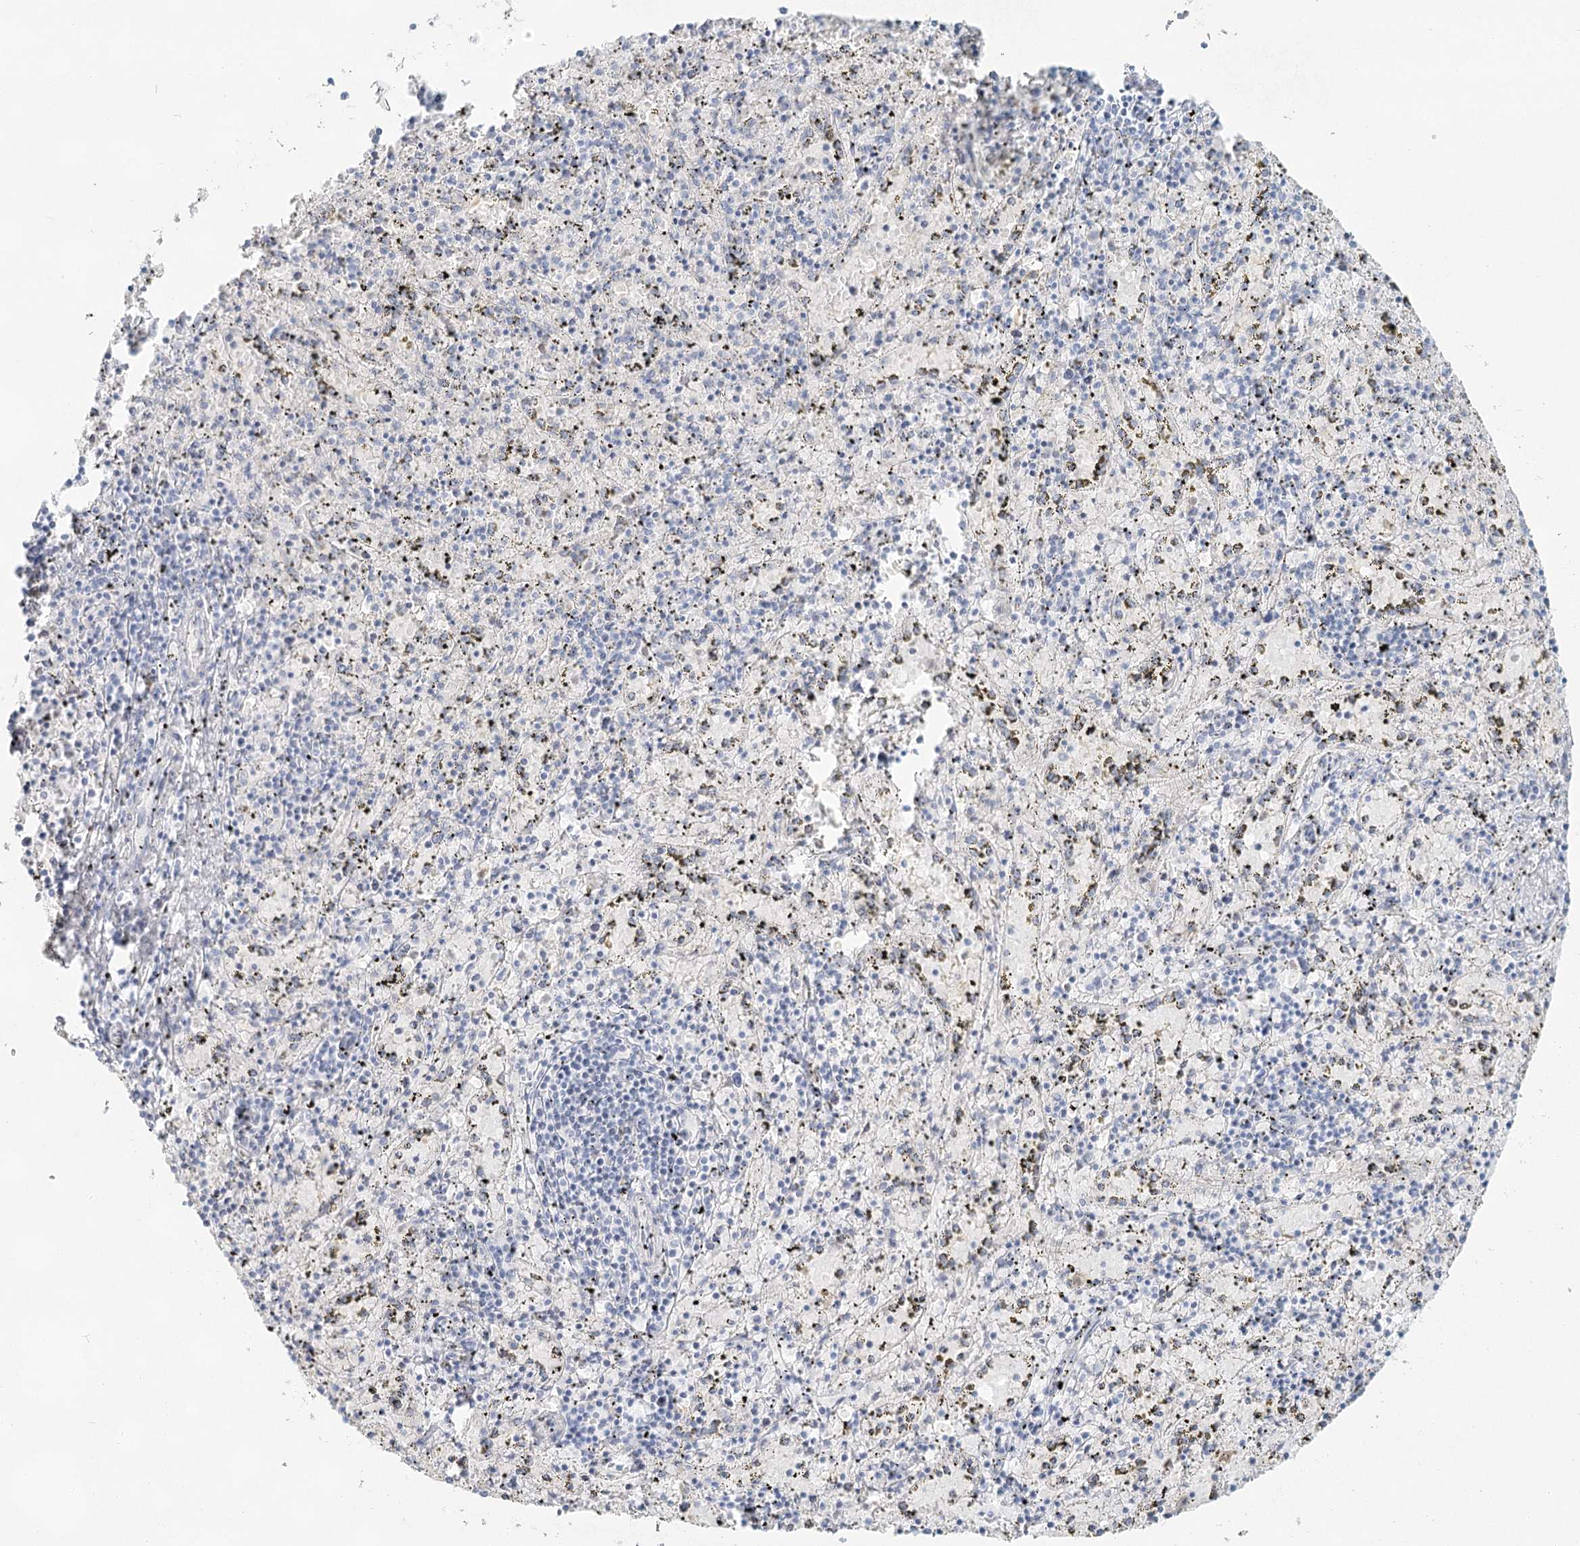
{"staining": {"intensity": "negative", "quantity": "none", "location": "none"}, "tissue": "spleen", "cell_type": "Cells in red pulp", "image_type": "normal", "snomed": [{"axis": "morphology", "description": "Normal tissue, NOS"}, {"axis": "topography", "description": "Spleen"}], "caption": "Immunohistochemical staining of normal spleen displays no significant expression in cells in red pulp. The staining is performed using DAB brown chromogen with nuclei counter-stained in using hematoxylin.", "gene": "LRP2BP", "patient": {"sex": "male", "age": 11}}